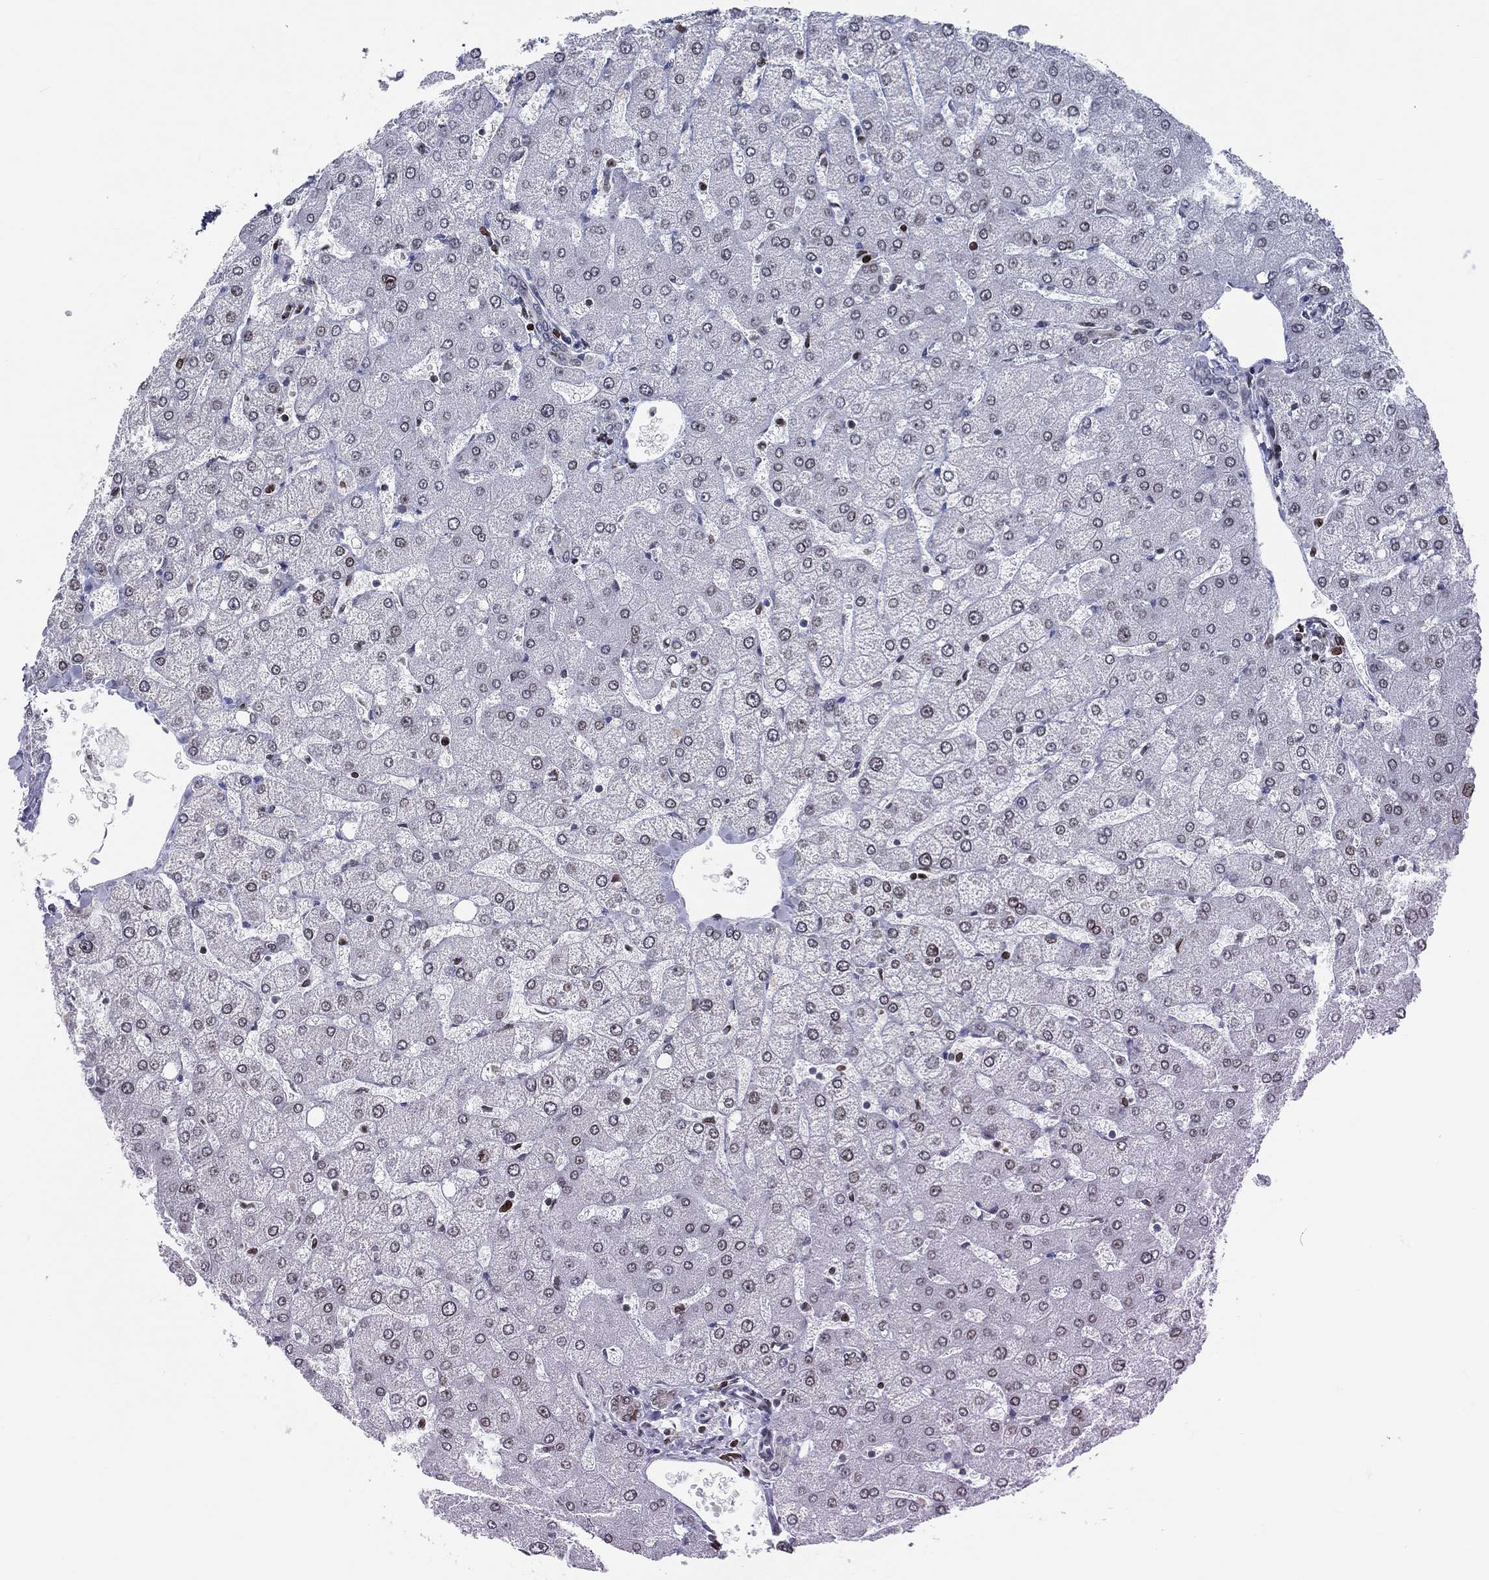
{"staining": {"intensity": "negative", "quantity": "none", "location": "none"}, "tissue": "liver", "cell_type": "Cholangiocytes", "image_type": "normal", "snomed": [{"axis": "morphology", "description": "Normal tissue, NOS"}, {"axis": "topography", "description": "Liver"}], "caption": "Photomicrograph shows no protein staining in cholangiocytes of unremarkable liver. (DAB immunohistochemistry (IHC), high magnification).", "gene": "DBF4B", "patient": {"sex": "female", "age": 54}}